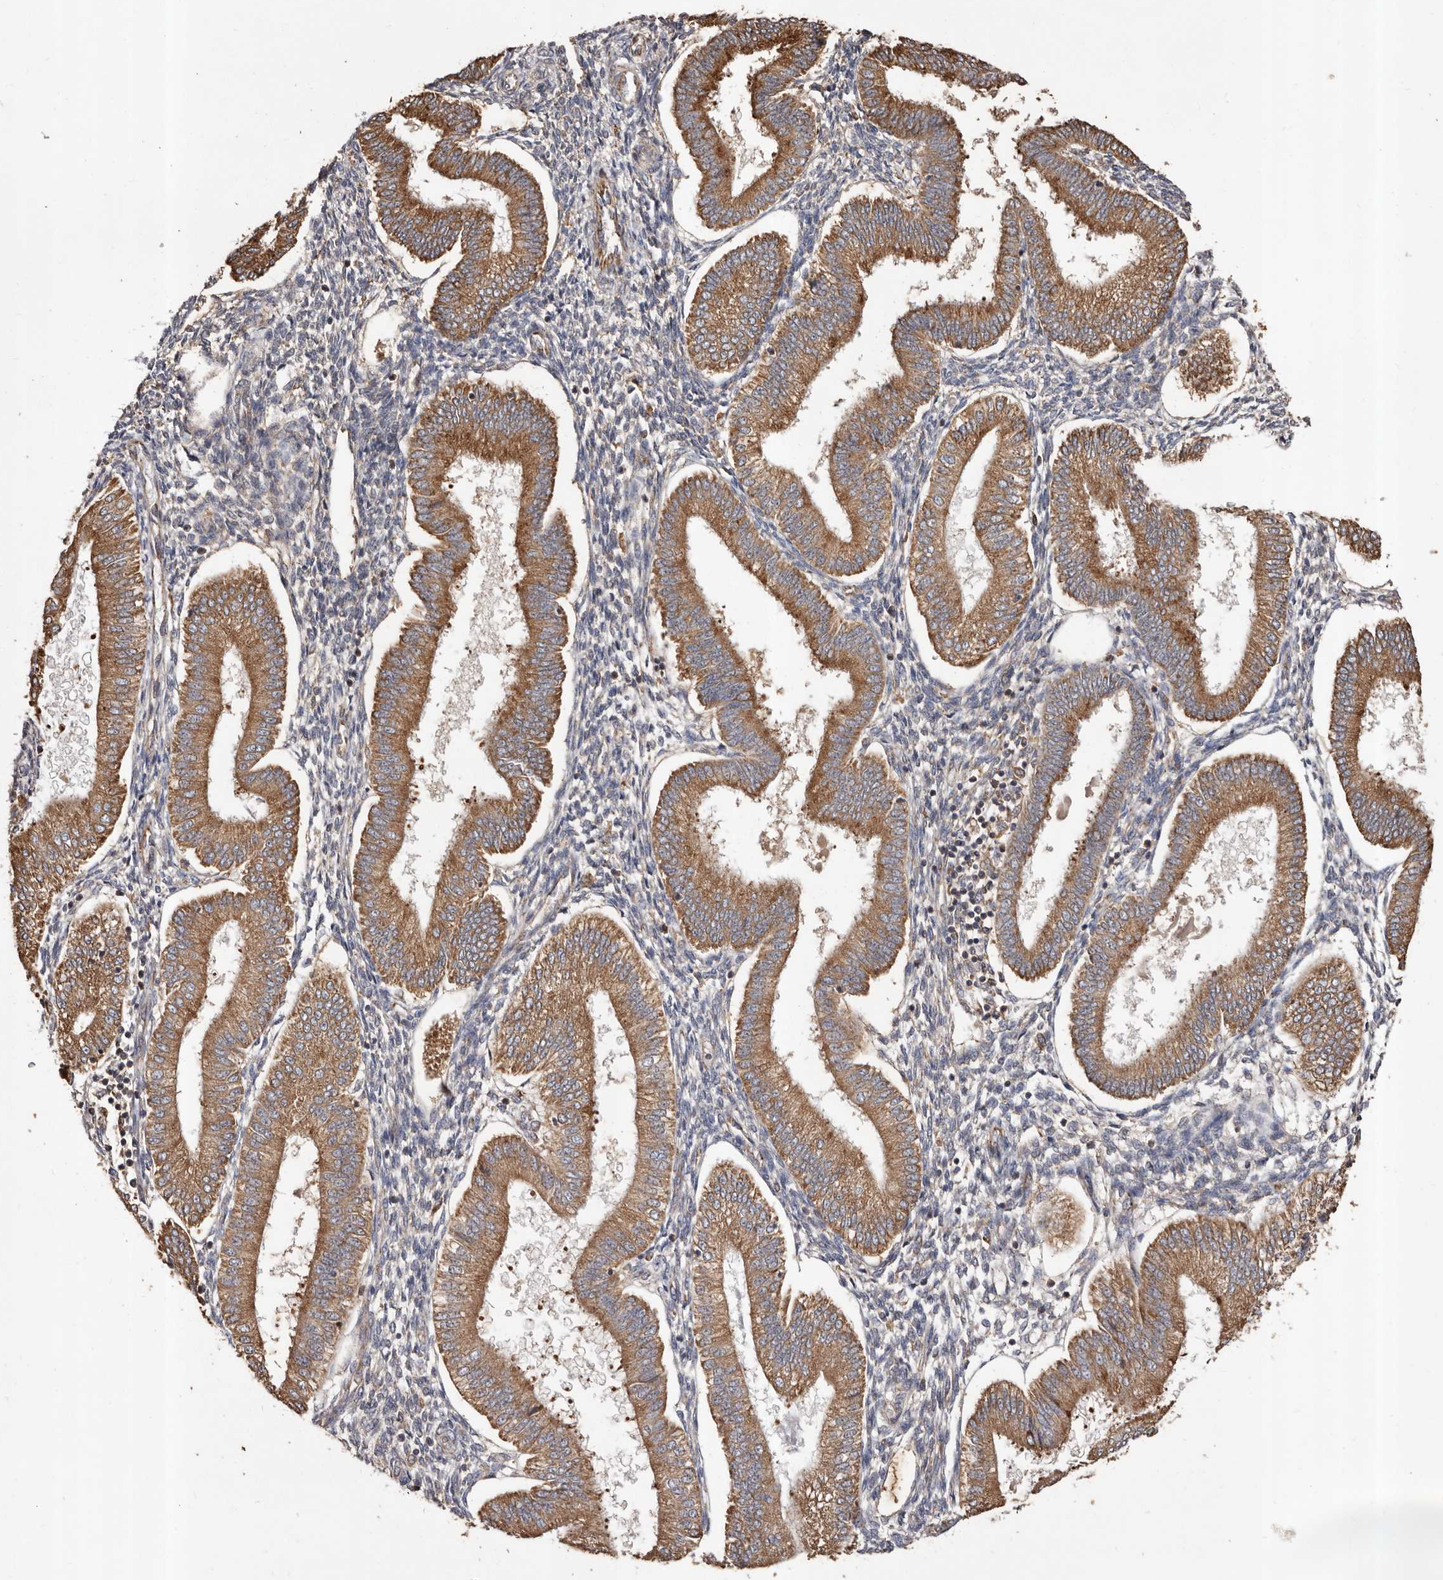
{"staining": {"intensity": "moderate", "quantity": "<25%", "location": "cytoplasmic/membranous"}, "tissue": "endometrium", "cell_type": "Cells in endometrial stroma", "image_type": "normal", "snomed": [{"axis": "morphology", "description": "Normal tissue, NOS"}, {"axis": "topography", "description": "Endometrium"}], "caption": "IHC histopathology image of normal endometrium: endometrium stained using immunohistochemistry displays low levels of moderate protein expression localized specifically in the cytoplasmic/membranous of cells in endometrial stroma, appearing as a cytoplasmic/membranous brown color.", "gene": "STEAP2", "patient": {"sex": "female", "age": 39}}